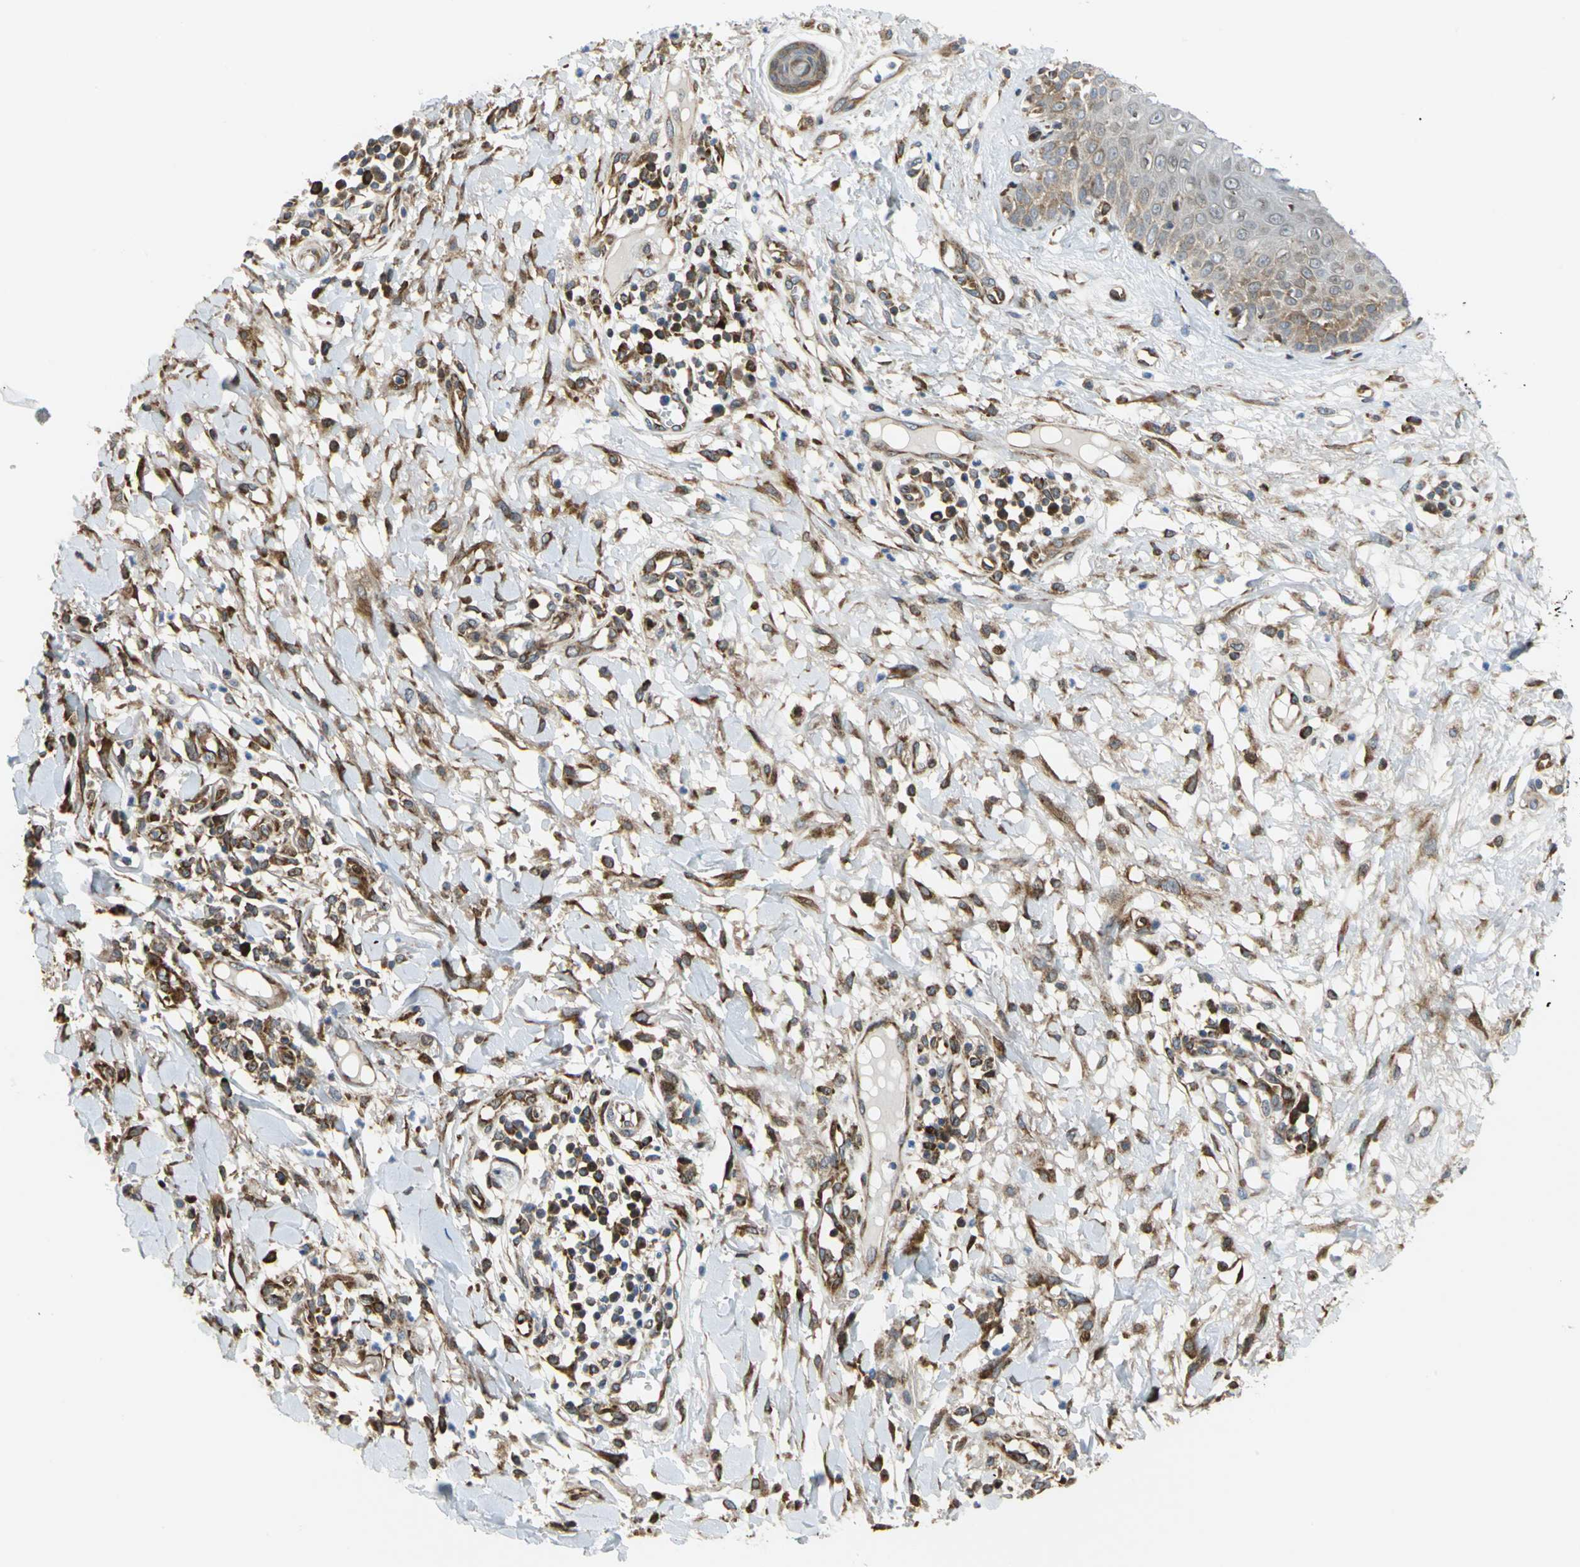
{"staining": {"intensity": "moderate", "quantity": ">75%", "location": "cytoplasmic/membranous"}, "tissue": "skin cancer", "cell_type": "Tumor cells", "image_type": "cancer", "snomed": [{"axis": "morphology", "description": "Squamous cell carcinoma, NOS"}, {"axis": "topography", "description": "Skin"}], "caption": "Immunohistochemistry of human skin cancer displays medium levels of moderate cytoplasmic/membranous expression in about >75% of tumor cells.", "gene": "YBX1", "patient": {"sex": "female", "age": 78}}